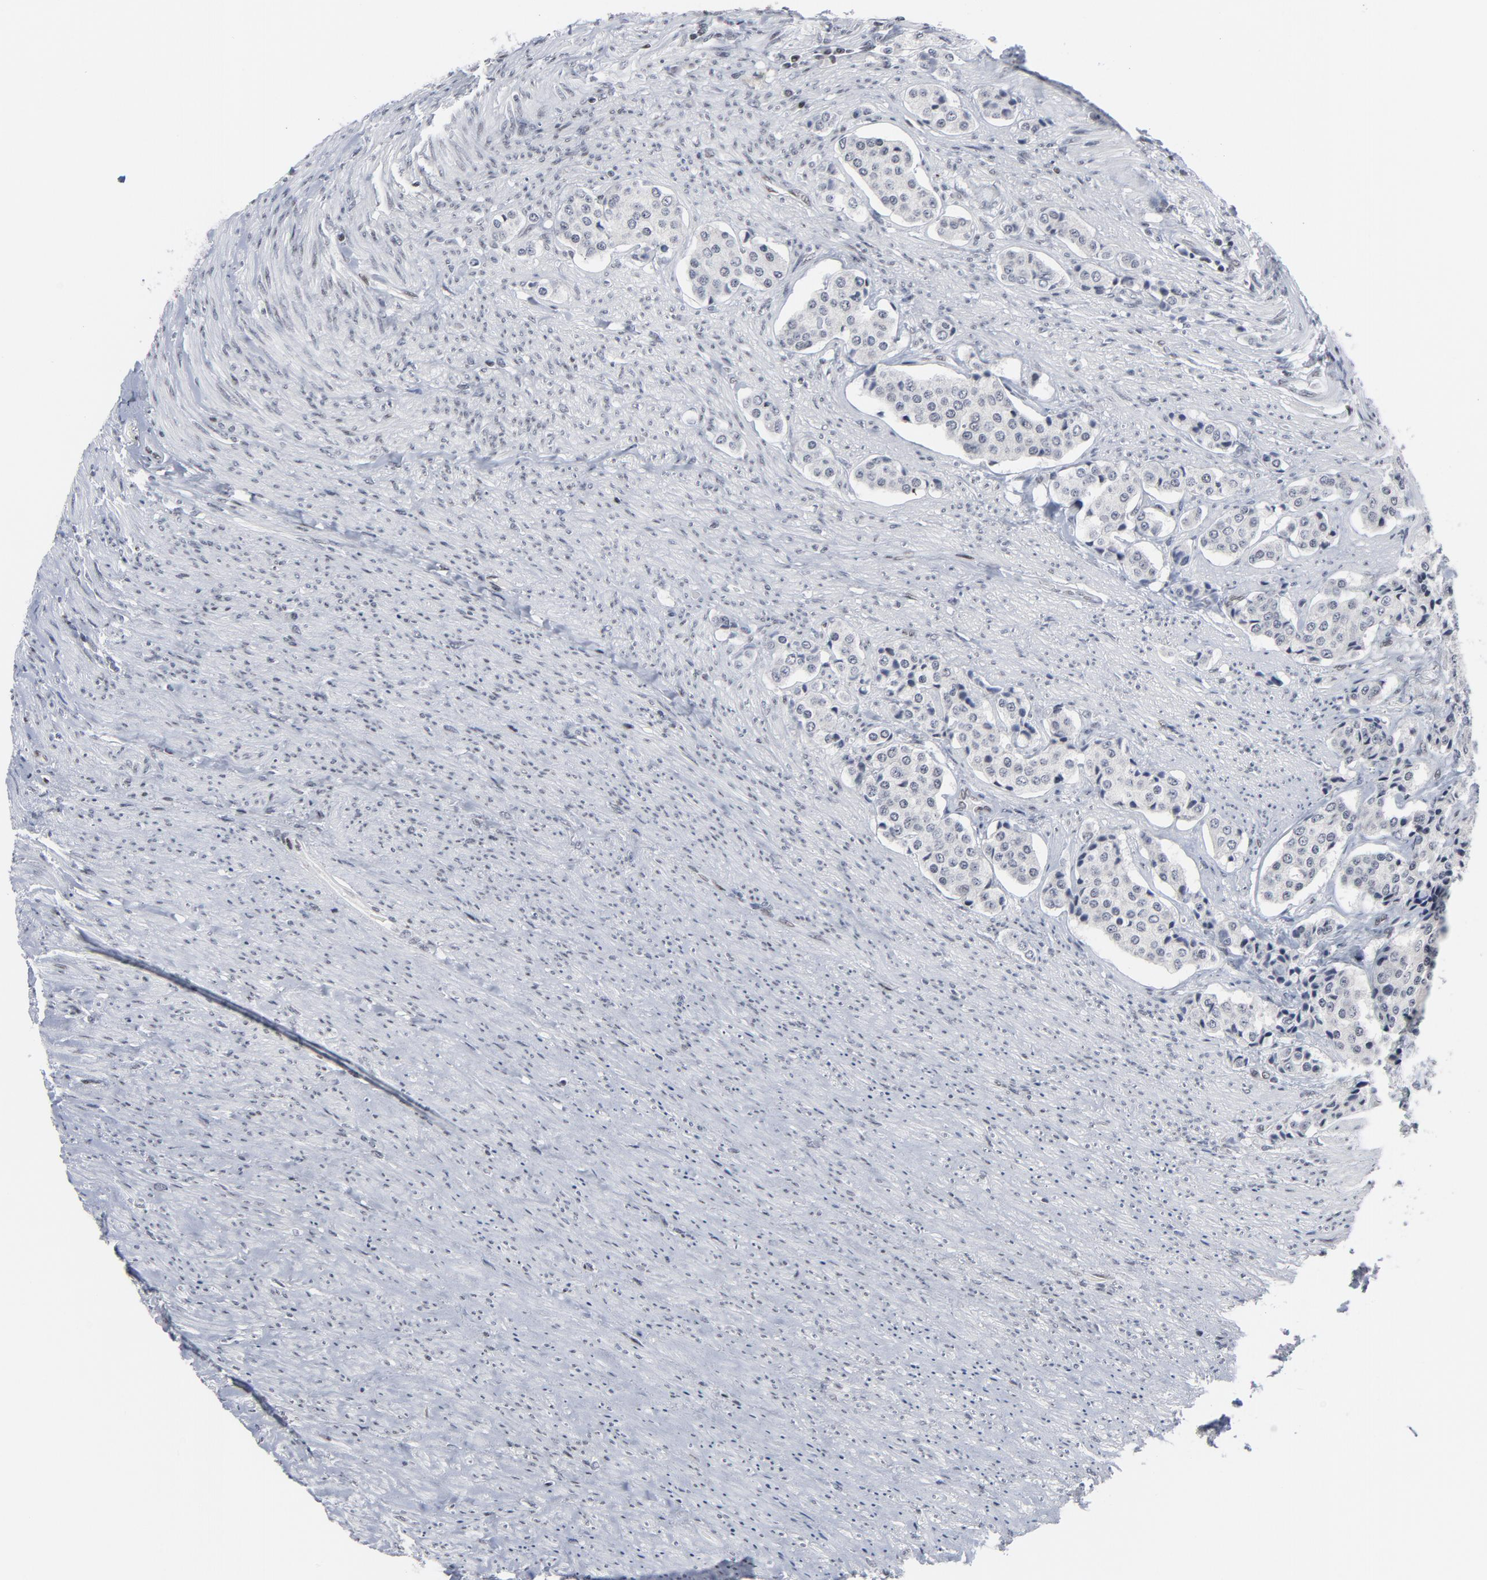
{"staining": {"intensity": "negative", "quantity": "none", "location": "none"}, "tissue": "carcinoid", "cell_type": "Tumor cells", "image_type": "cancer", "snomed": [{"axis": "morphology", "description": "Carcinoid, malignant, NOS"}, {"axis": "topography", "description": "Colon"}], "caption": "Image shows no significant protein staining in tumor cells of malignant carcinoid.", "gene": "GABPA", "patient": {"sex": "female", "age": 61}}